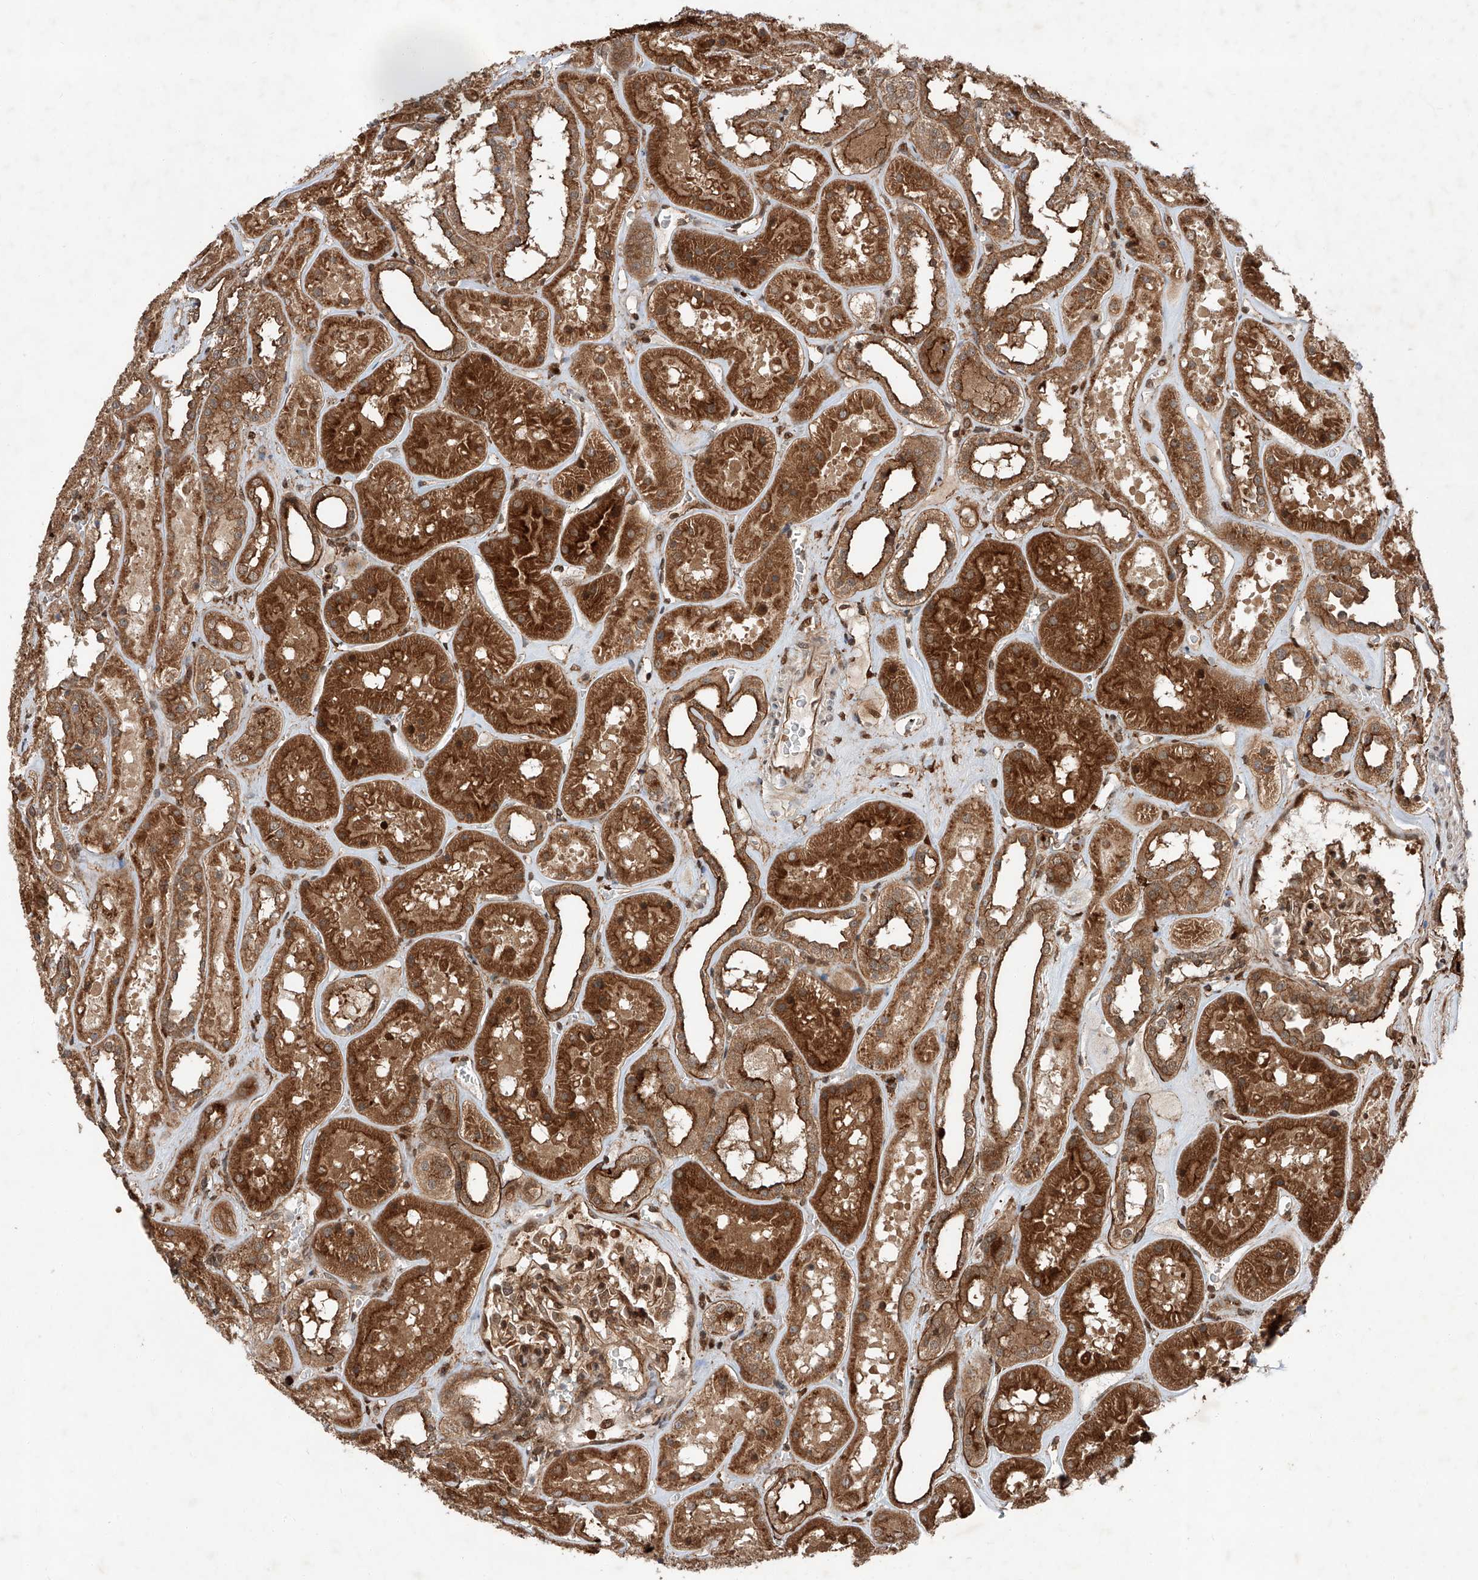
{"staining": {"intensity": "moderate", "quantity": "25%-75%", "location": "cytoplasmic/membranous,nuclear"}, "tissue": "kidney", "cell_type": "Cells in glomeruli", "image_type": "normal", "snomed": [{"axis": "morphology", "description": "Normal tissue, NOS"}, {"axis": "topography", "description": "Kidney"}], "caption": "The image displays a brown stain indicating the presence of a protein in the cytoplasmic/membranous,nuclear of cells in glomeruli in kidney. (brown staining indicates protein expression, while blue staining denotes nuclei).", "gene": "ZFP28", "patient": {"sex": "female", "age": 41}}